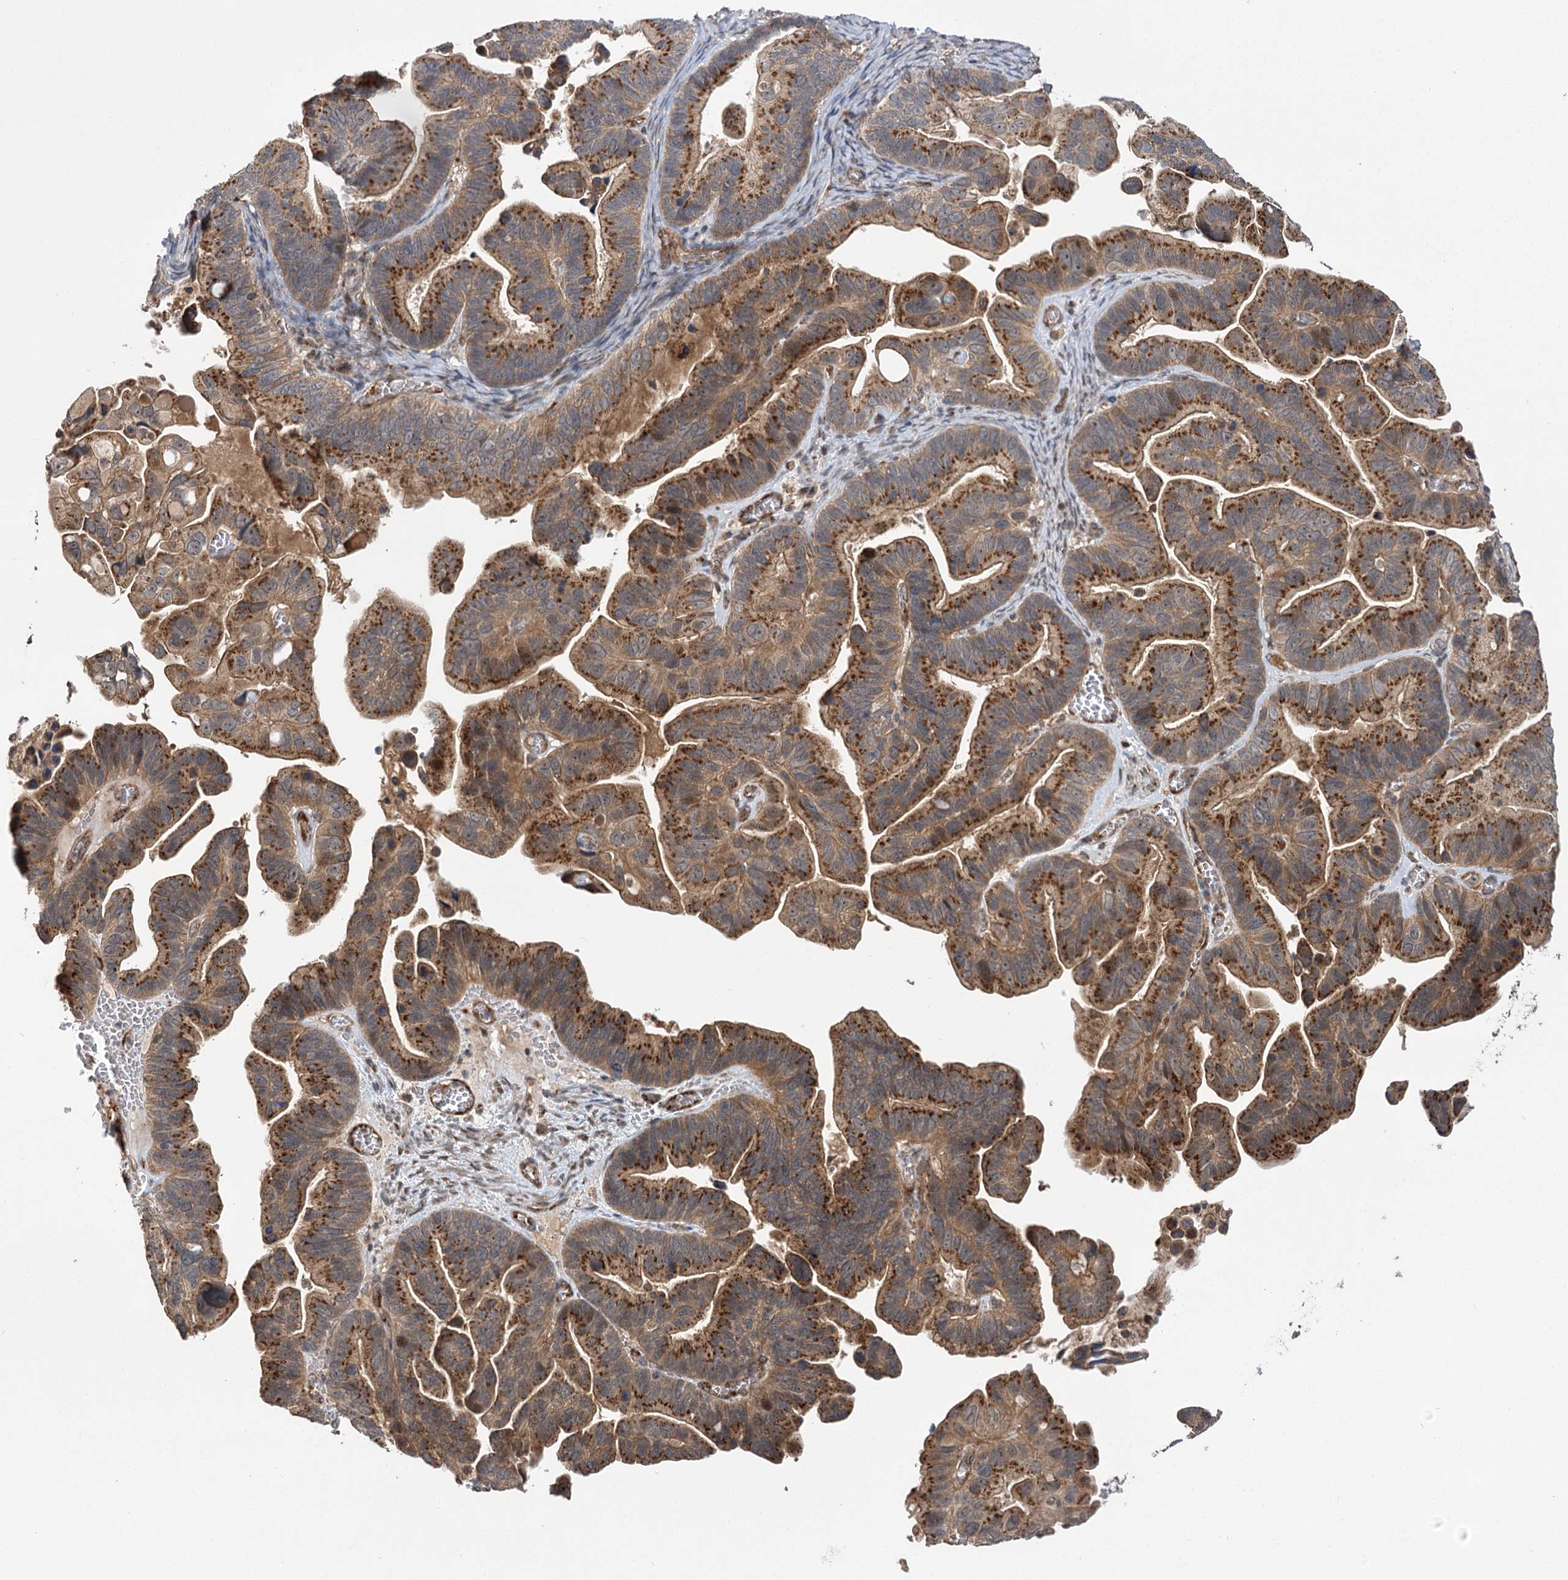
{"staining": {"intensity": "strong", "quantity": ">75%", "location": "cytoplasmic/membranous"}, "tissue": "ovarian cancer", "cell_type": "Tumor cells", "image_type": "cancer", "snomed": [{"axis": "morphology", "description": "Cystadenocarcinoma, serous, NOS"}, {"axis": "topography", "description": "Ovary"}], "caption": "This is an image of immunohistochemistry (IHC) staining of serous cystadenocarcinoma (ovarian), which shows strong expression in the cytoplasmic/membranous of tumor cells.", "gene": "CARD19", "patient": {"sex": "female", "age": 56}}